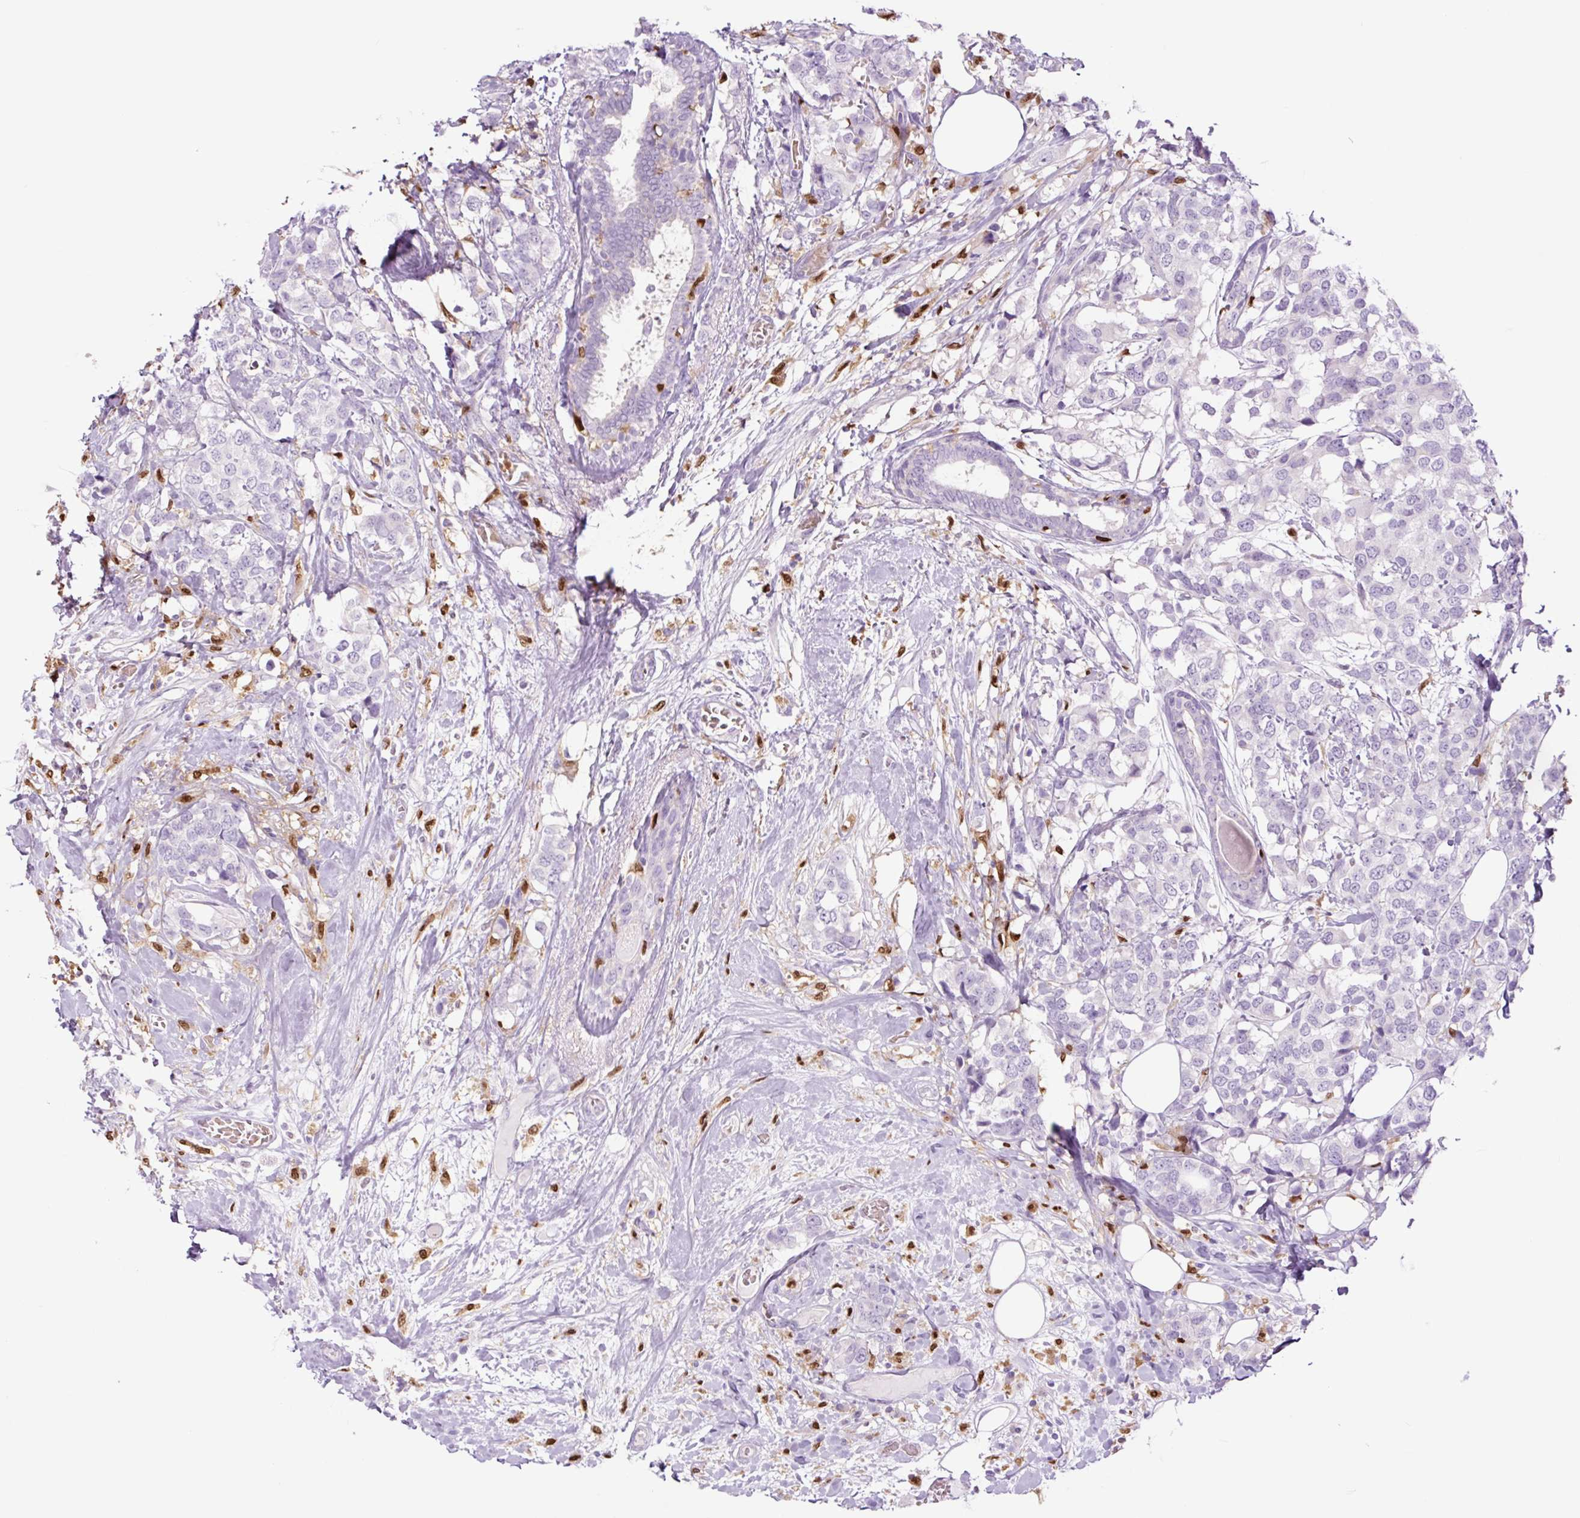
{"staining": {"intensity": "negative", "quantity": "none", "location": "none"}, "tissue": "breast cancer", "cell_type": "Tumor cells", "image_type": "cancer", "snomed": [{"axis": "morphology", "description": "Lobular carcinoma"}, {"axis": "topography", "description": "Breast"}], "caption": "Tumor cells are negative for brown protein staining in lobular carcinoma (breast).", "gene": "SPI1", "patient": {"sex": "female", "age": 59}}